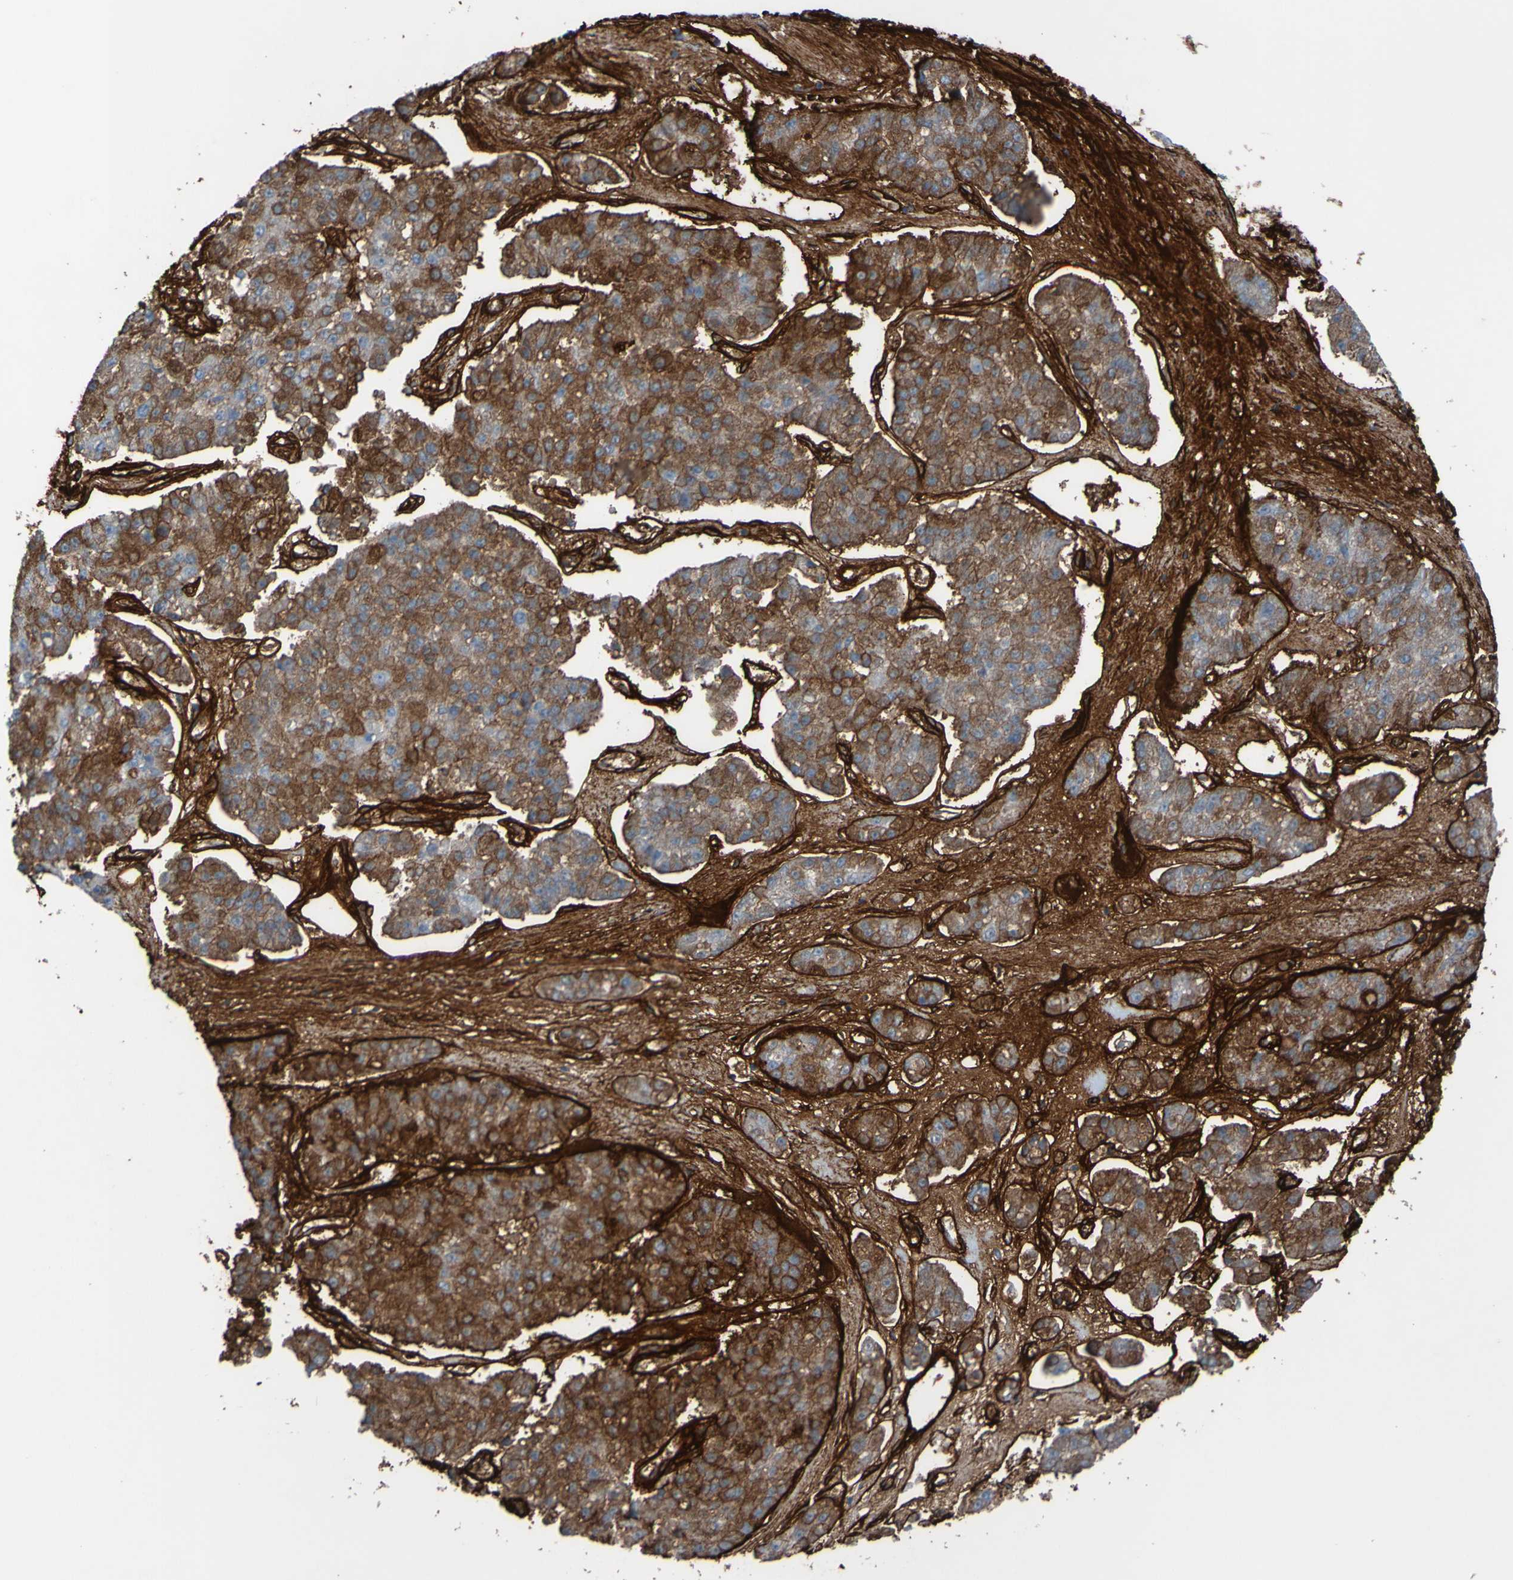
{"staining": {"intensity": "strong", "quantity": "25%-75%", "location": "cytoplasmic/membranous"}, "tissue": "pancreatic cancer", "cell_type": "Tumor cells", "image_type": "cancer", "snomed": [{"axis": "morphology", "description": "Adenocarcinoma, NOS"}, {"axis": "topography", "description": "Pancreas"}], "caption": "IHC (DAB (3,3'-diaminobenzidine)) staining of adenocarcinoma (pancreatic) displays strong cytoplasmic/membranous protein positivity in about 25%-75% of tumor cells.", "gene": "COL4A2", "patient": {"sex": "male", "age": 50}}